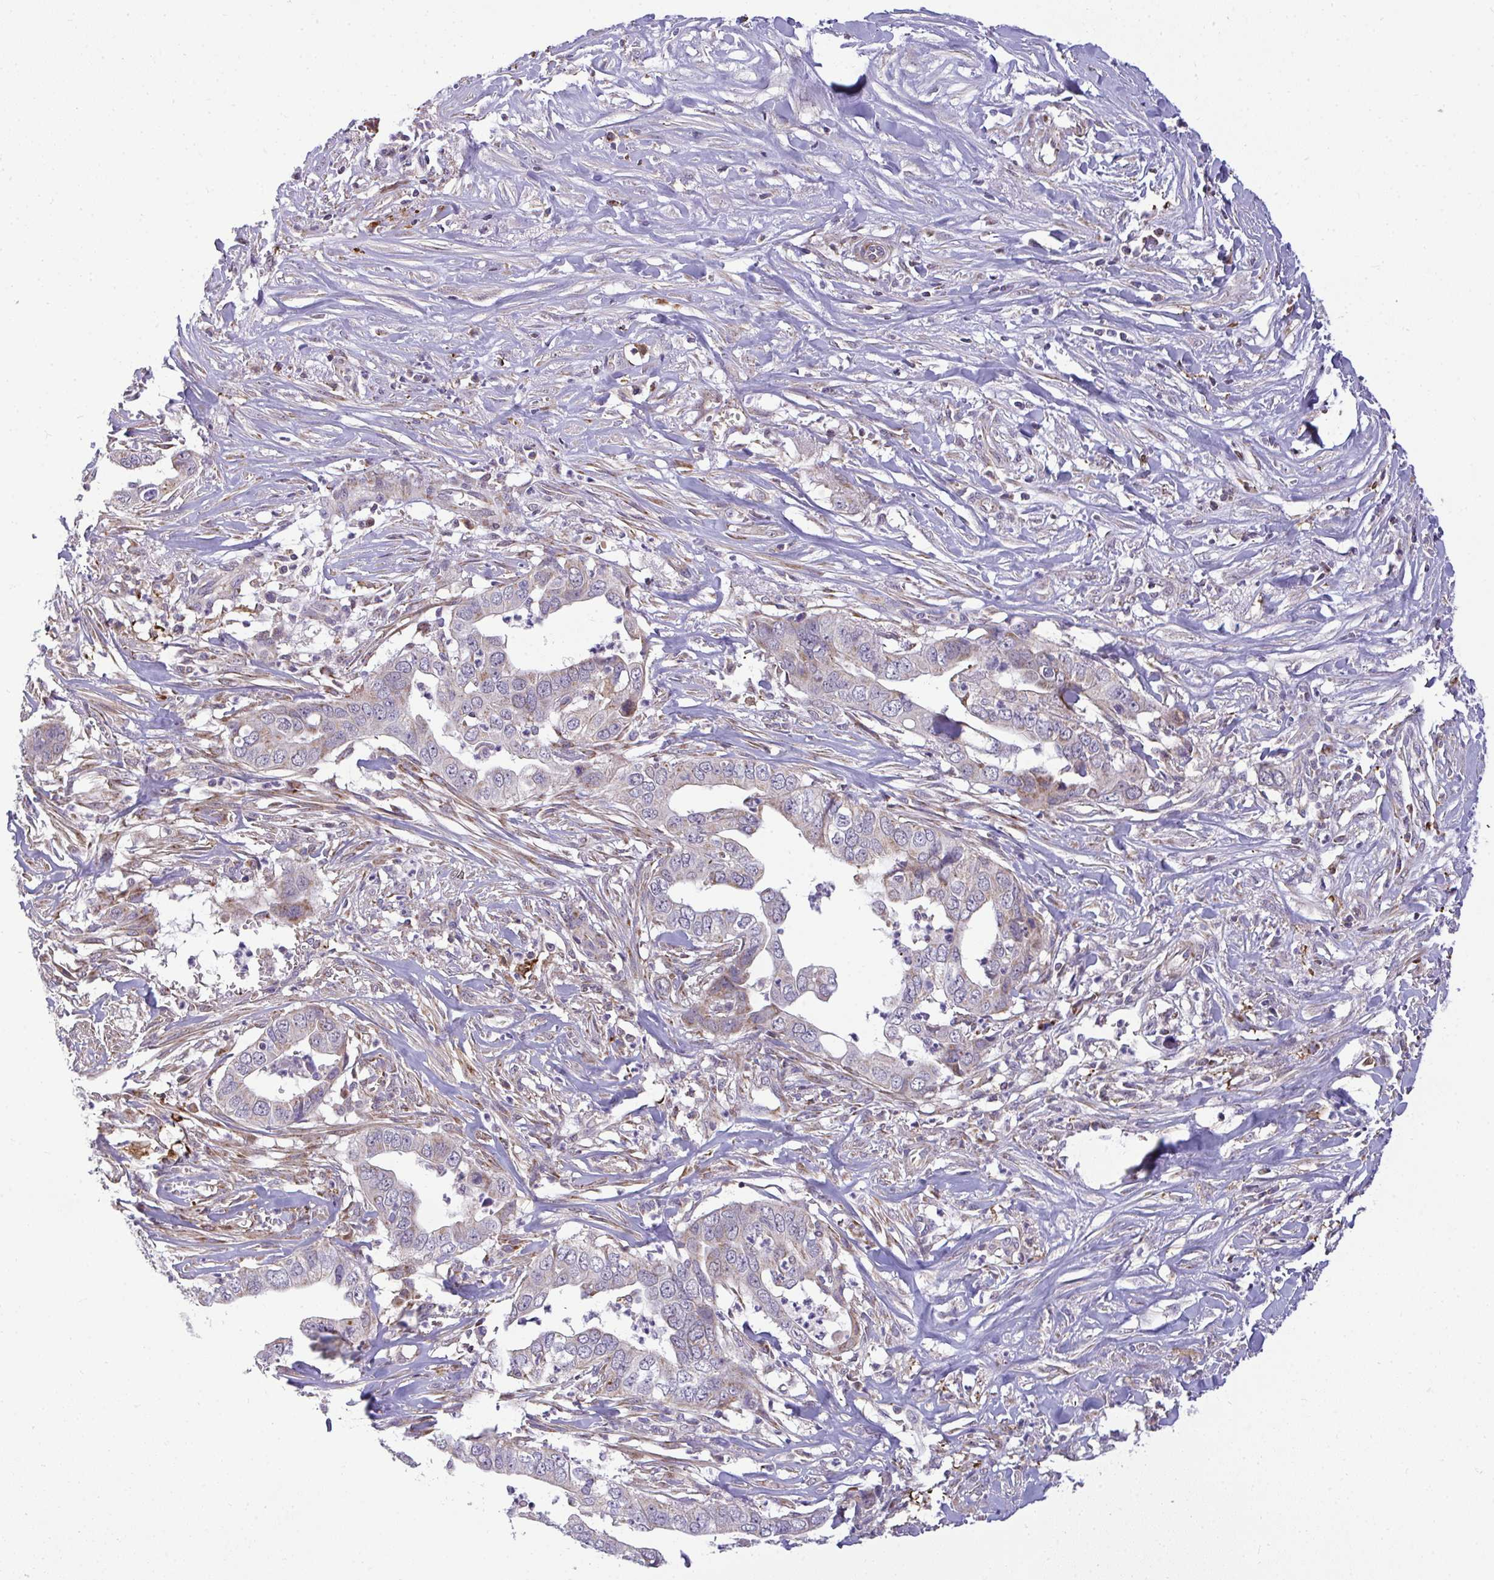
{"staining": {"intensity": "moderate", "quantity": "<25%", "location": "cytoplasmic/membranous"}, "tissue": "liver cancer", "cell_type": "Tumor cells", "image_type": "cancer", "snomed": [{"axis": "morphology", "description": "Cholangiocarcinoma"}, {"axis": "topography", "description": "Liver"}], "caption": "Liver cancer (cholangiocarcinoma) tissue displays moderate cytoplasmic/membranous positivity in approximately <25% of tumor cells", "gene": "SRRM4", "patient": {"sex": "female", "age": 79}}